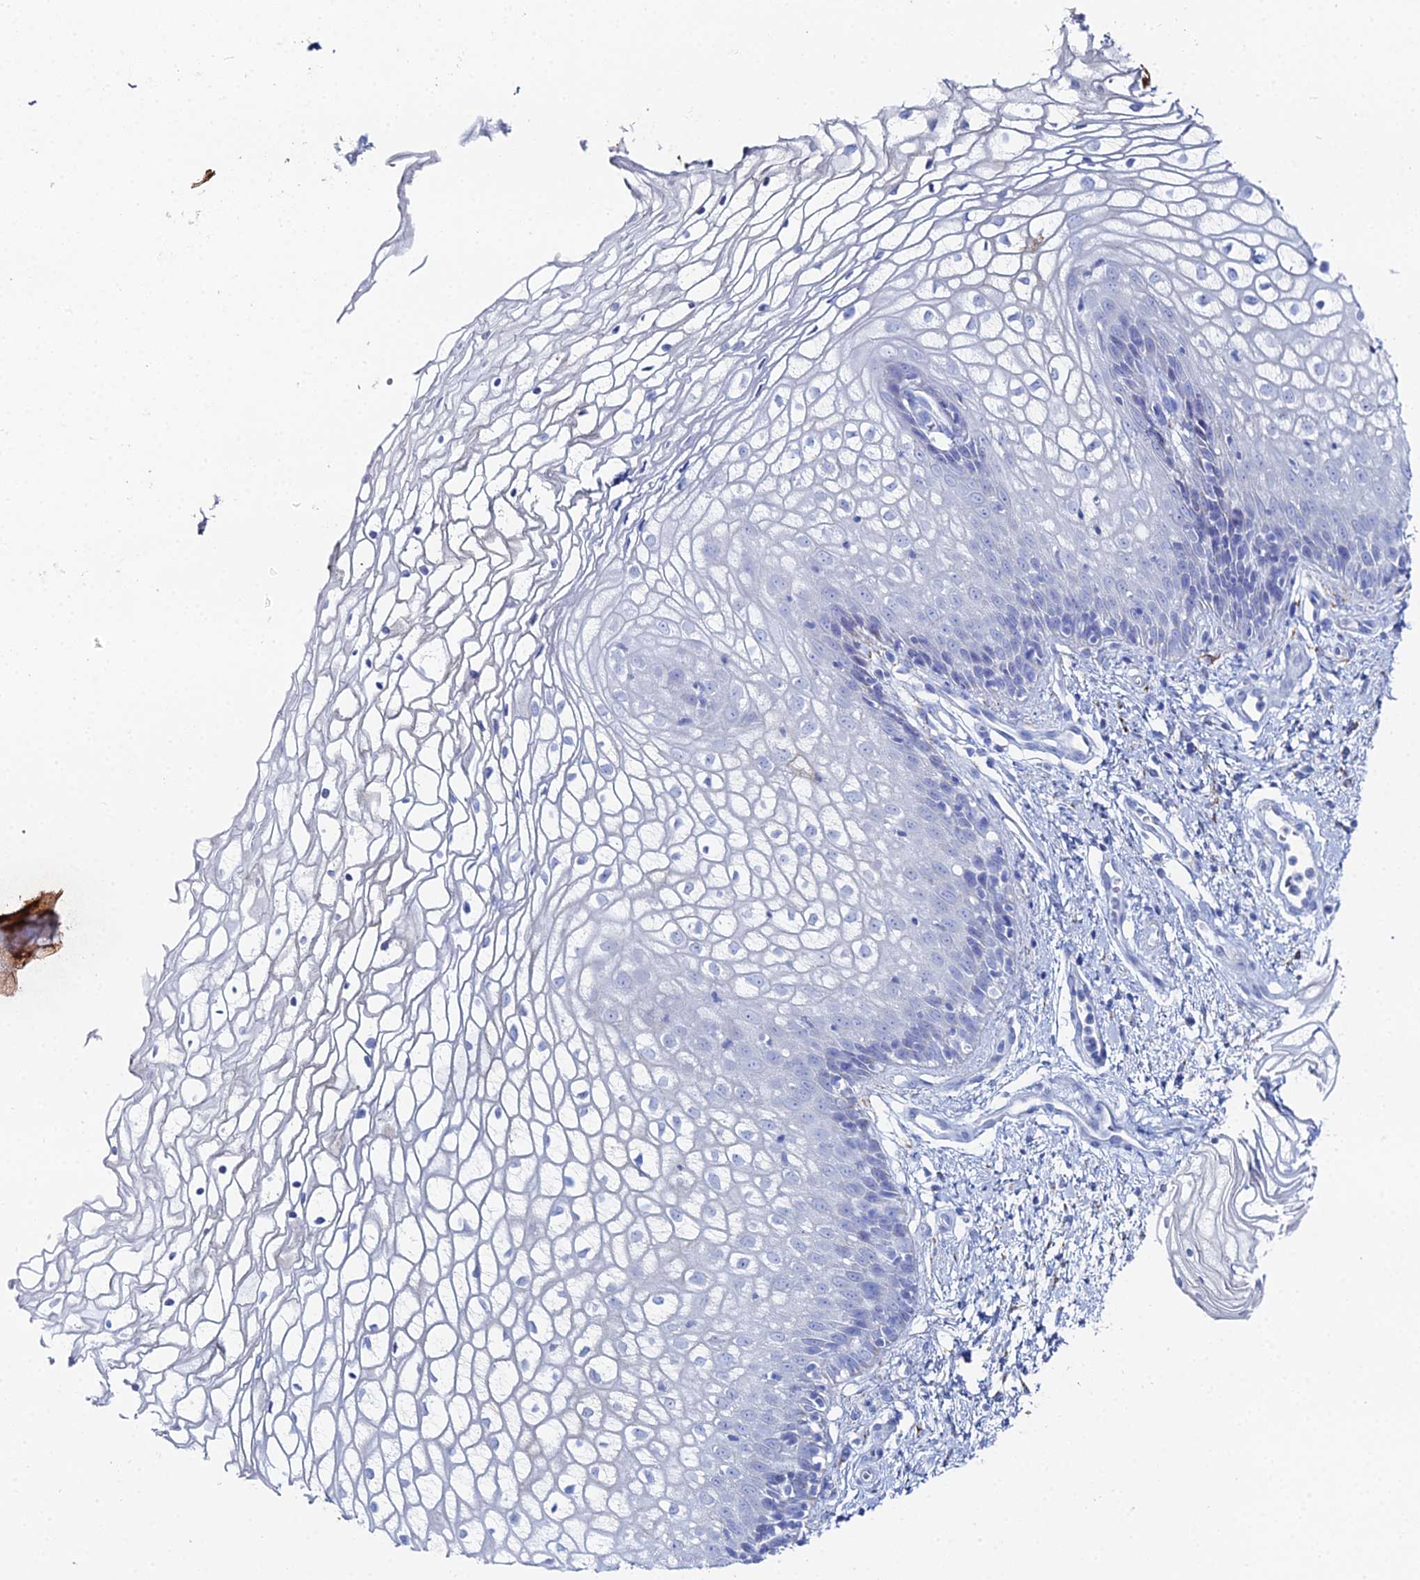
{"staining": {"intensity": "moderate", "quantity": "<25%", "location": "cytoplasmic/membranous"}, "tissue": "vagina", "cell_type": "Squamous epithelial cells", "image_type": "normal", "snomed": [{"axis": "morphology", "description": "Normal tissue, NOS"}, {"axis": "topography", "description": "Vagina"}], "caption": "Protein staining demonstrates moderate cytoplasmic/membranous positivity in approximately <25% of squamous epithelial cells in normal vagina.", "gene": "DHX34", "patient": {"sex": "female", "age": 34}}